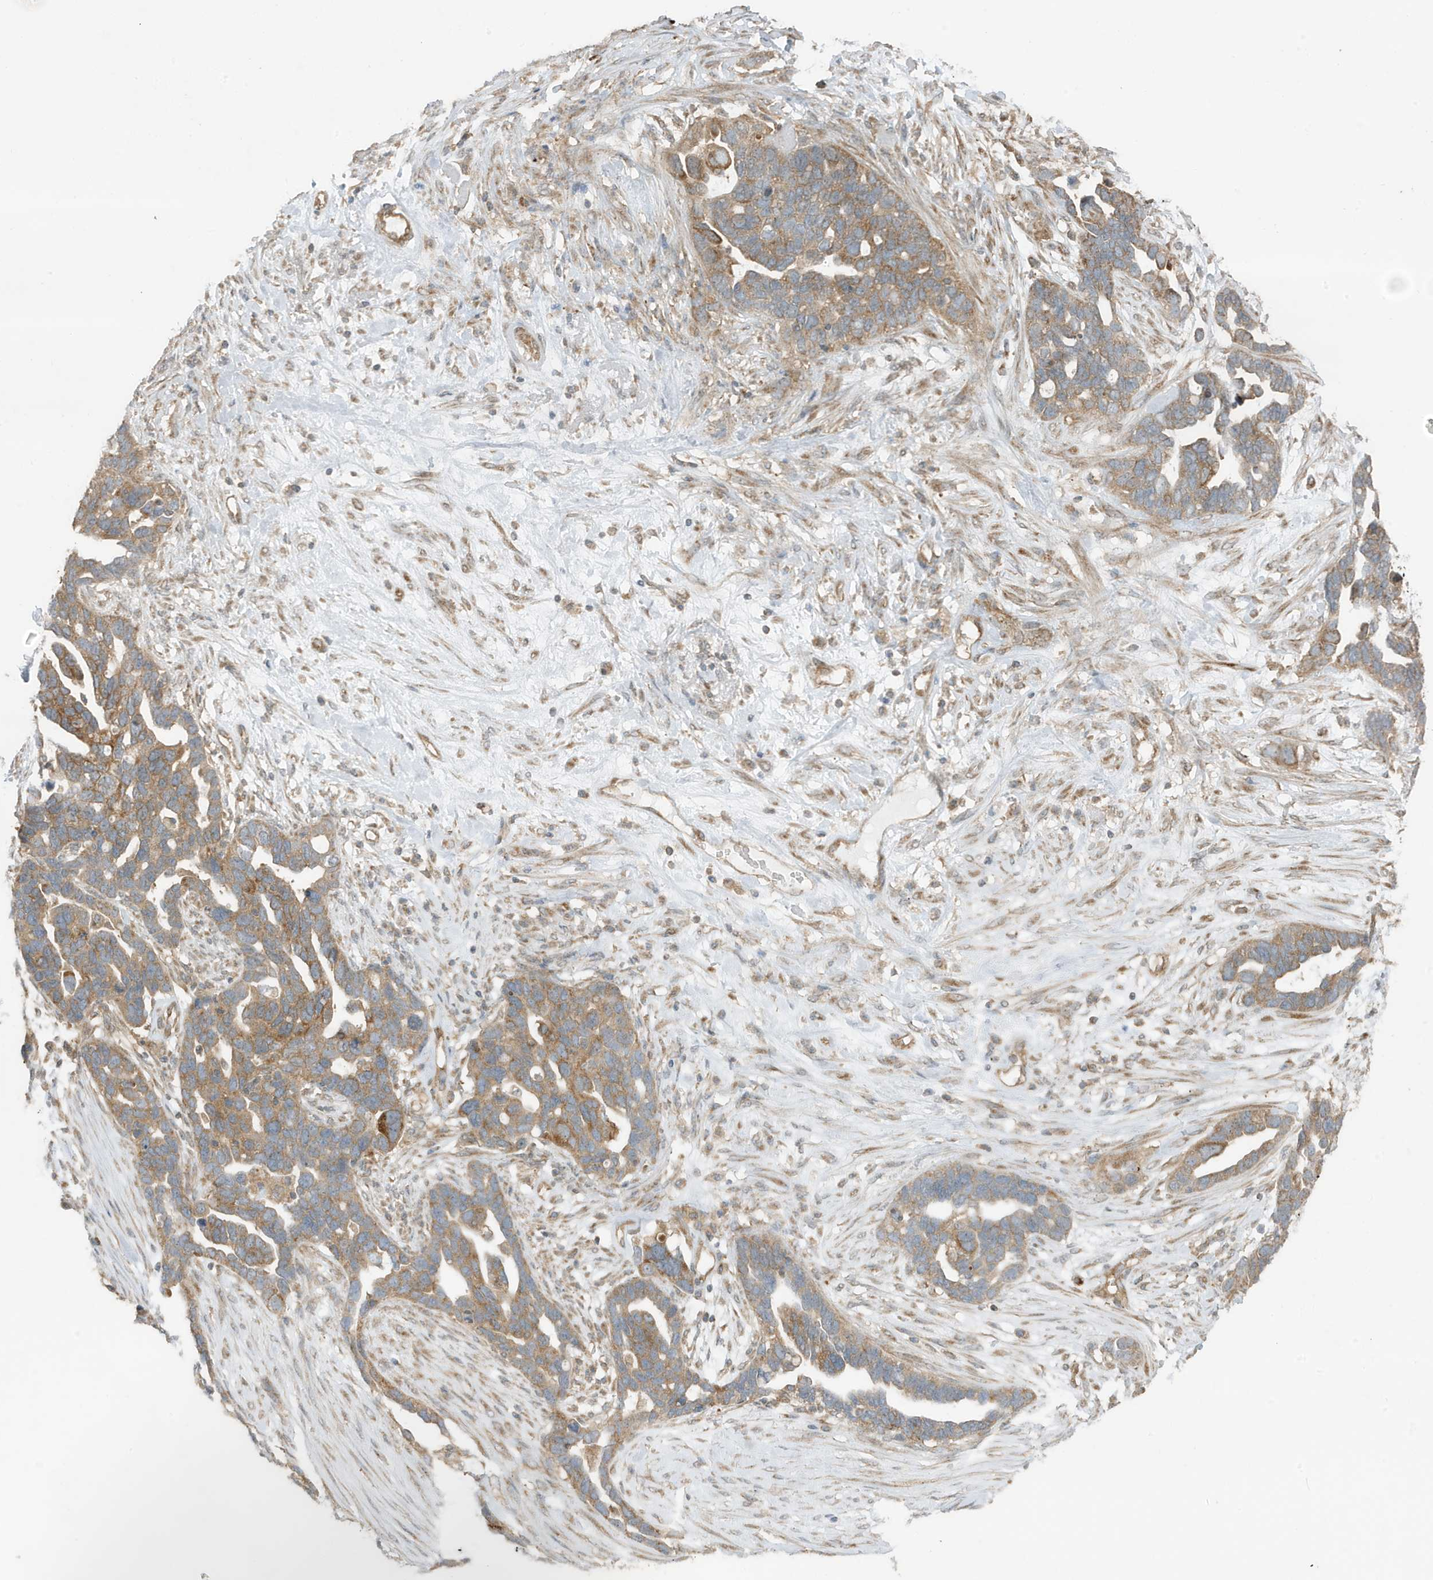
{"staining": {"intensity": "moderate", "quantity": ">75%", "location": "cytoplasmic/membranous"}, "tissue": "ovarian cancer", "cell_type": "Tumor cells", "image_type": "cancer", "snomed": [{"axis": "morphology", "description": "Cystadenocarcinoma, serous, NOS"}, {"axis": "topography", "description": "Ovary"}], "caption": "The immunohistochemical stain labels moderate cytoplasmic/membranous staining in tumor cells of serous cystadenocarcinoma (ovarian) tissue. (brown staining indicates protein expression, while blue staining denotes nuclei).", "gene": "GOLGA4", "patient": {"sex": "female", "age": 54}}